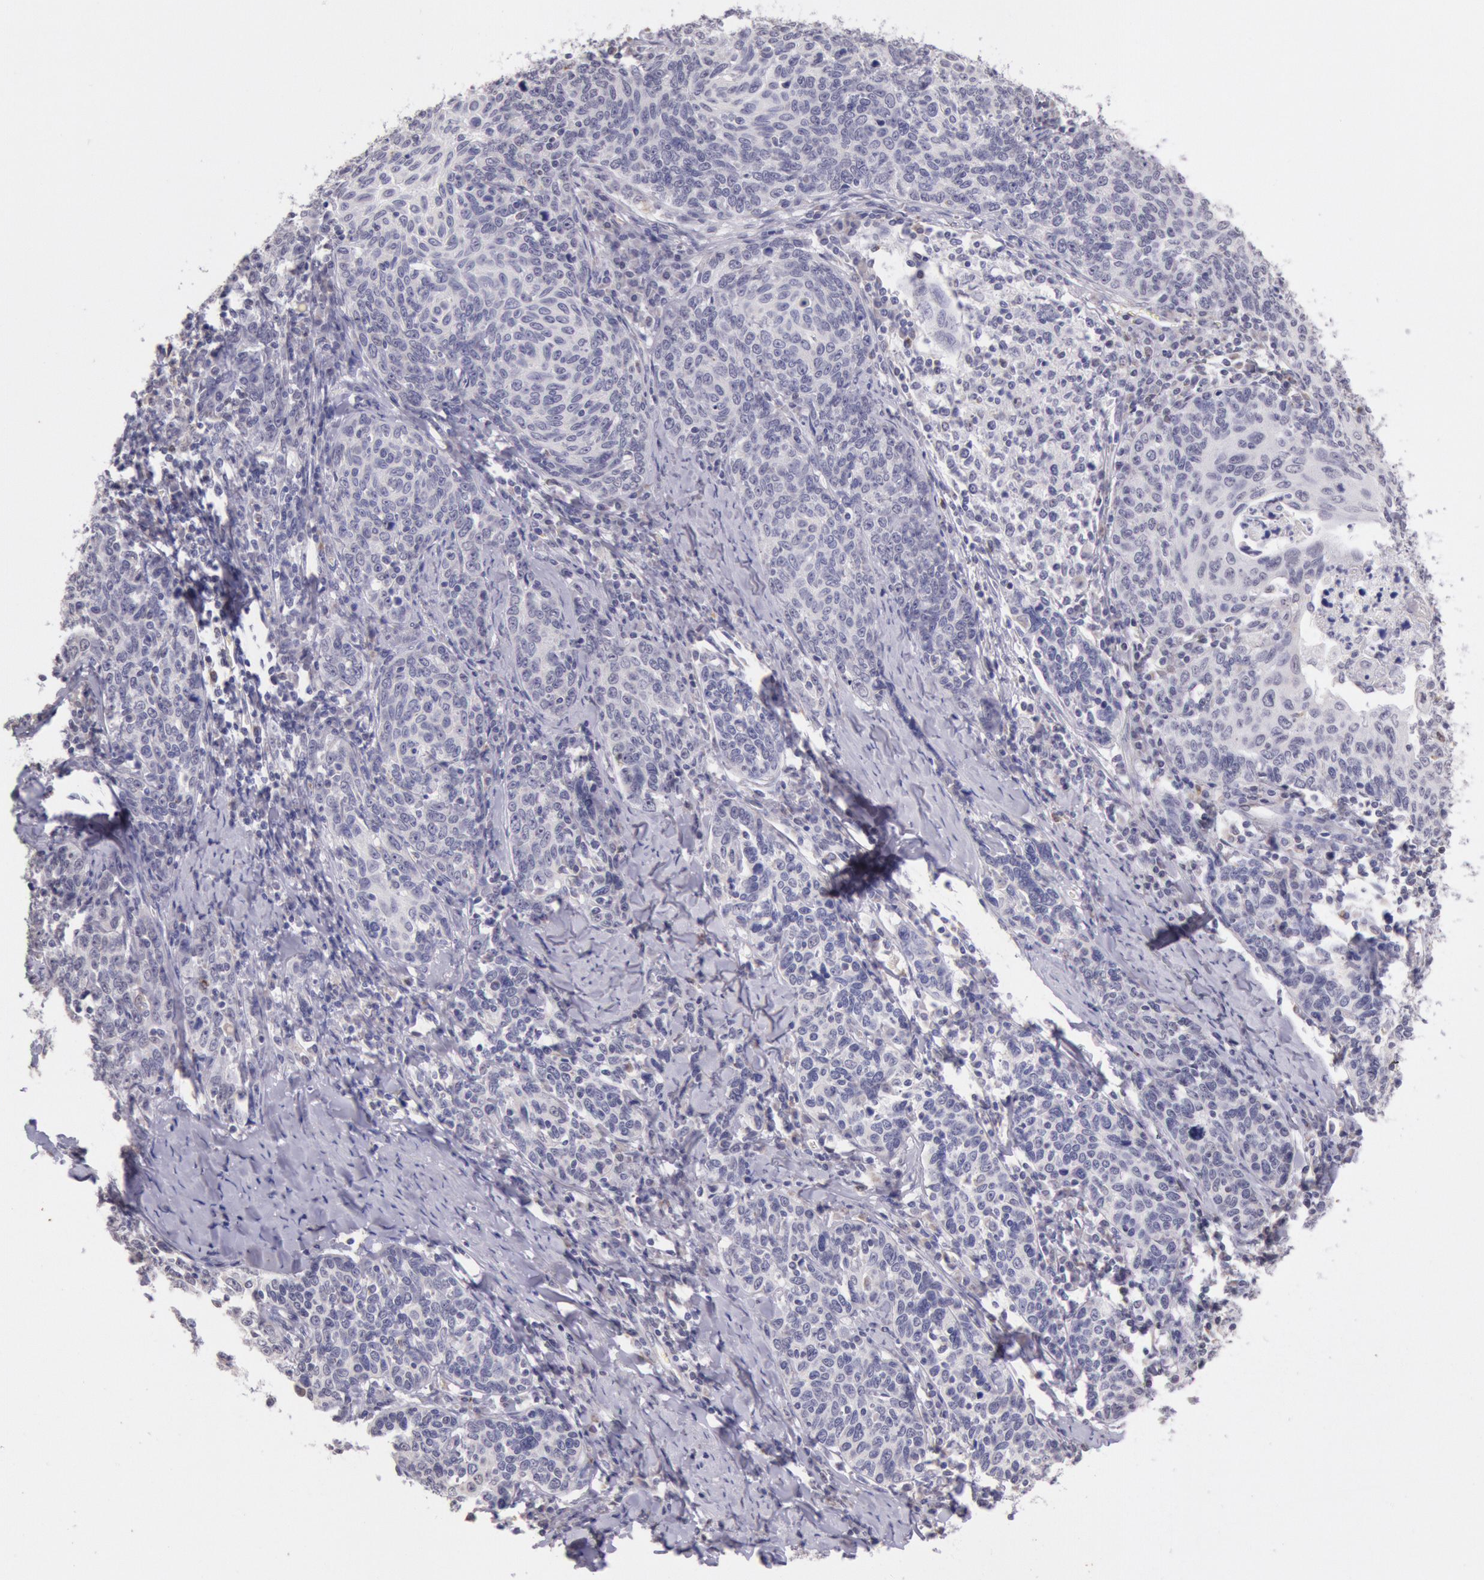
{"staining": {"intensity": "weak", "quantity": "25%-75%", "location": "cytoplasmic/membranous"}, "tissue": "cervical cancer", "cell_type": "Tumor cells", "image_type": "cancer", "snomed": [{"axis": "morphology", "description": "Squamous cell carcinoma, NOS"}, {"axis": "topography", "description": "Cervix"}], "caption": "Squamous cell carcinoma (cervical) was stained to show a protein in brown. There is low levels of weak cytoplasmic/membranous staining in approximately 25%-75% of tumor cells. The protein of interest is shown in brown color, while the nuclei are stained blue.", "gene": "FRMD6", "patient": {"sex": "female", "age": 41}}